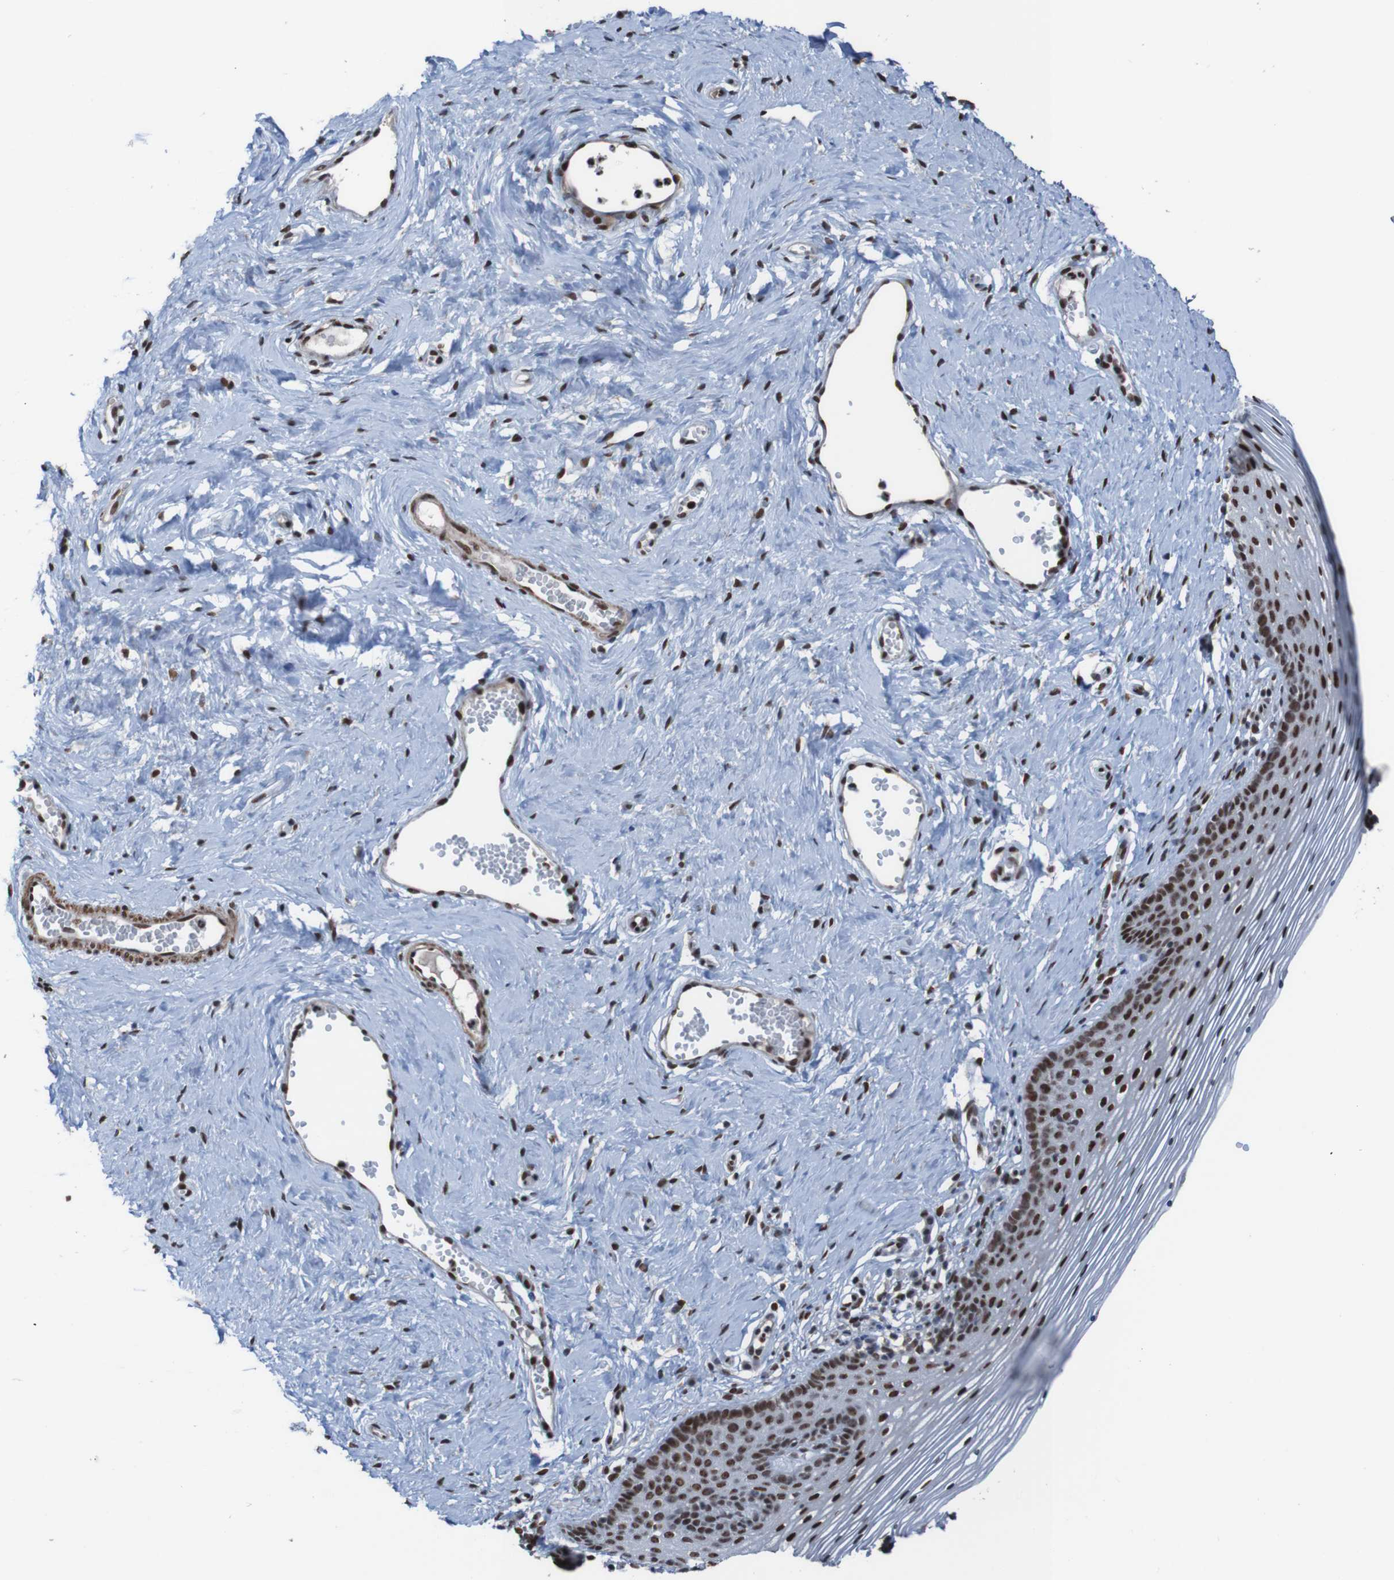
{"staining": {"intensity": "strong", "quantity": ">75%", "location": "nuclear"}, "tissue": "vagina", "cell_type": "Squamous epithelial cells", "image_type": "normal", "snomed": [{"axis": "morphology", "description": "Normal tissue, NOS"}, {"axis": "topography", "description": "Vagina"}], "caption": "Normal vagina reveals strong nuclear staining in about >75% of squamous epithelial cells, visualized by immunohistochemistry.", "gene": "PHF2", "patient": {"sex": "female", "age": 32}}